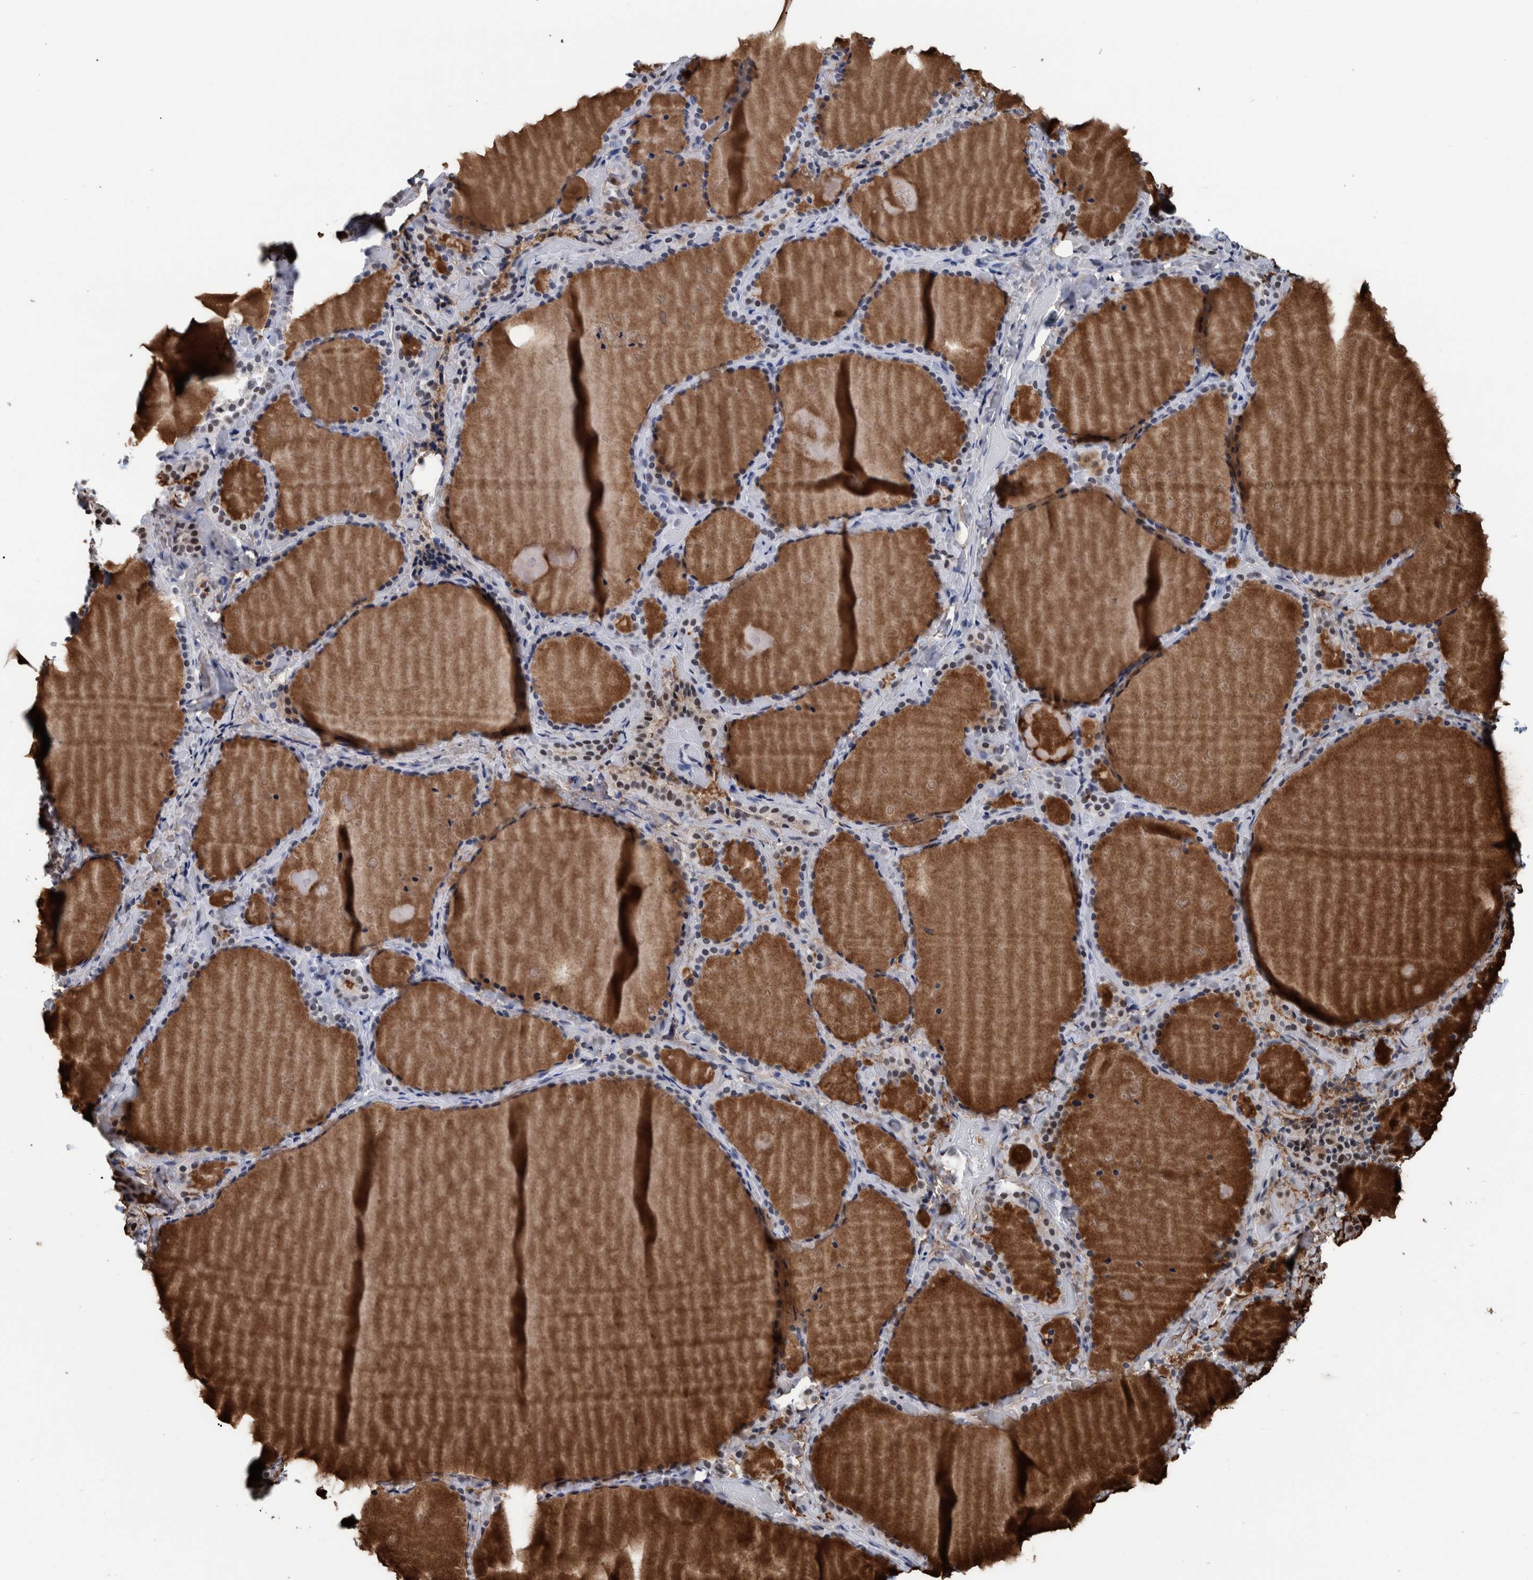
{"staining": {"intensity": "moderate", "quantity": "<25%", "location": "nuclear"}, "tissue": "thyroid gland", "cell_type": "Glandular cells", "image_type": "normal", "snomed": [{"axis": "morphology", "description": "Normal tissue, NOS"}, {"axis": "topography", "description": "Thyroid gland"}], "caption": "This is a micrograph of immunohistochemistry staining of benign thyroid gland, which shows moderate positivity in the nuclear of glandular cells.", "gene": "EFTUD2", "patient": {"sex": "female", "age": 44}}